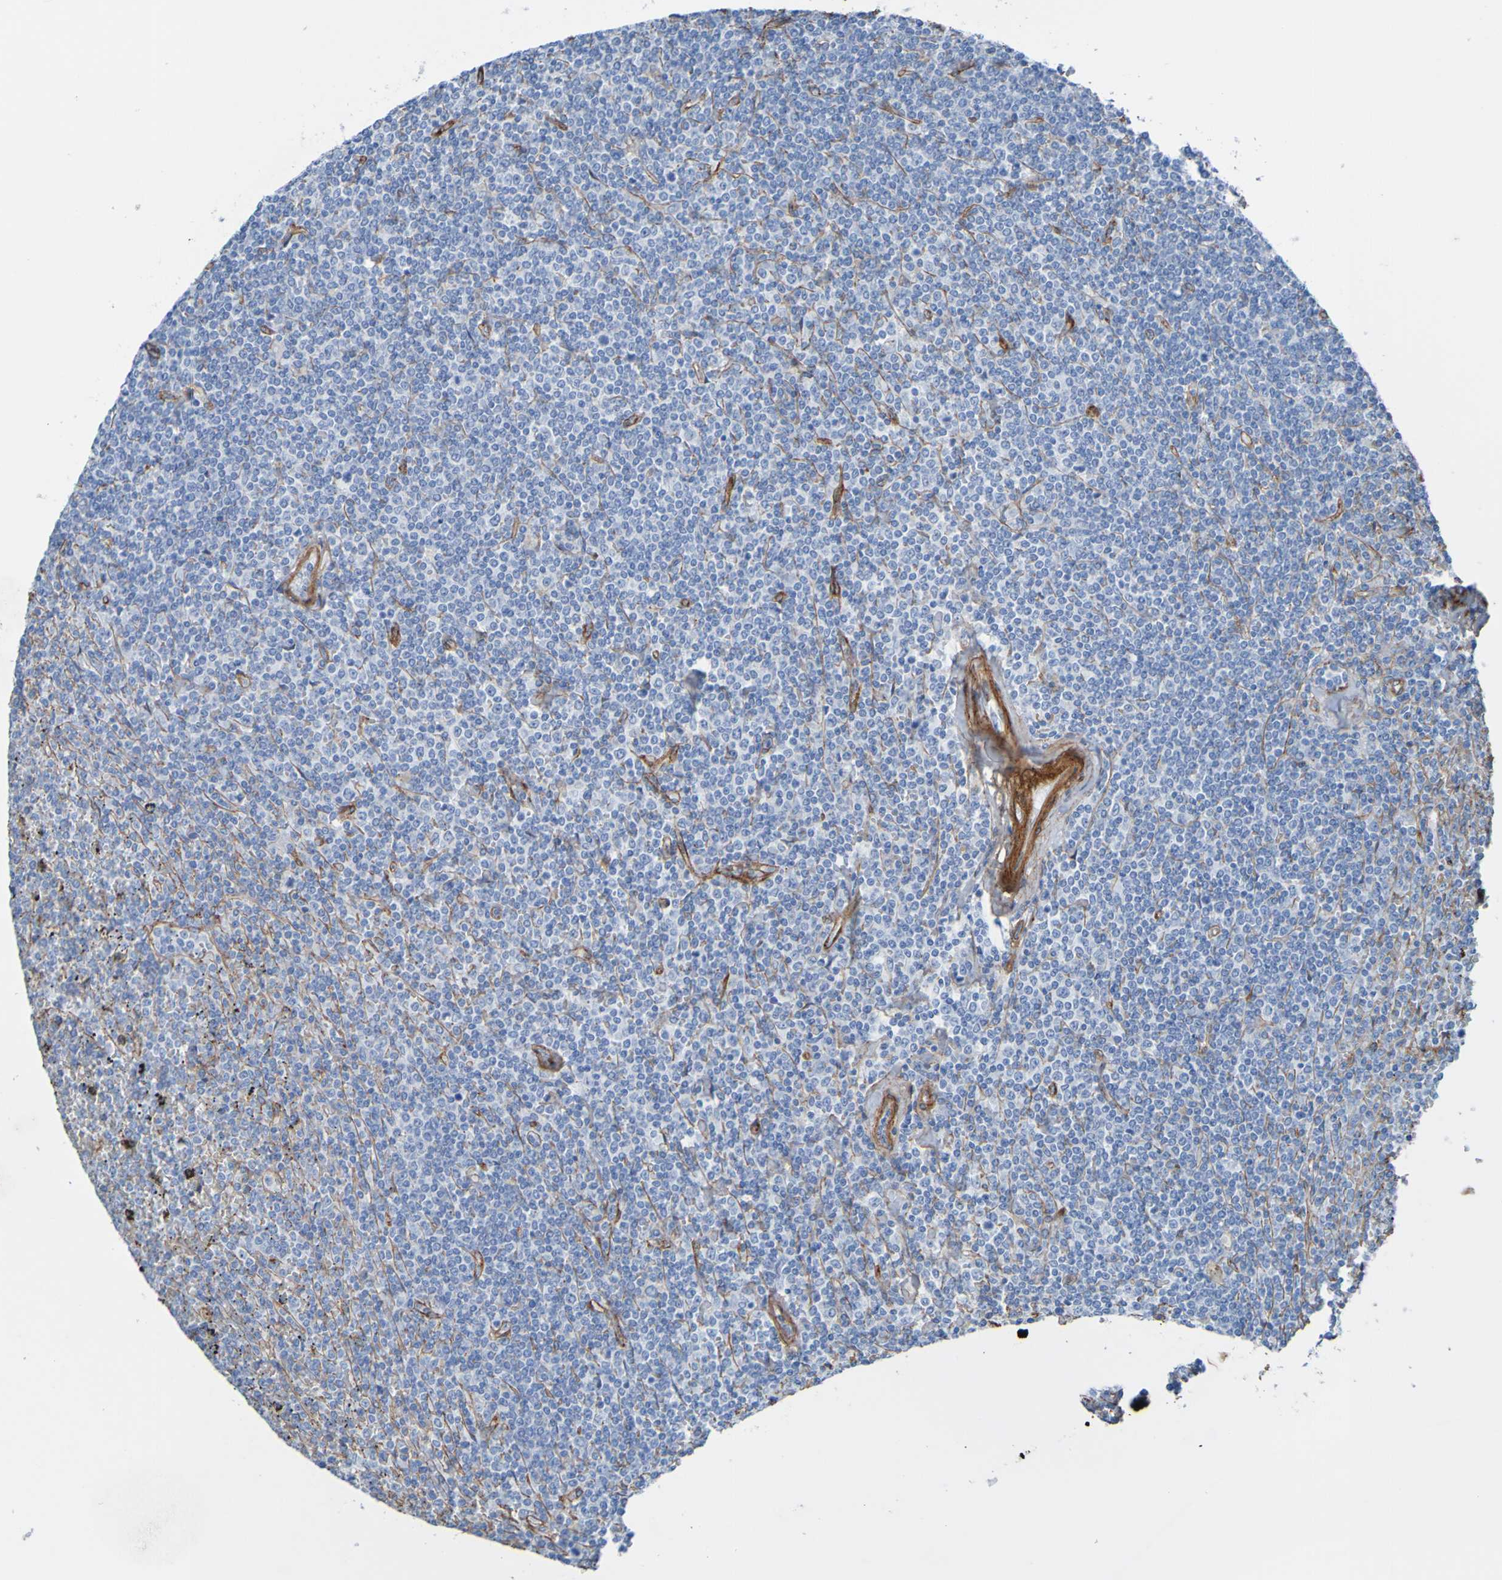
{"staining": {"intensity": "negative", "quantity": "none", "location": "none"}, "tissue": "lymphoma", "cell_type": "Tumor cells", "image_type": "cancer", "snomed": [{"axis": "morphology", "description": "Malignant lymphoma, non-Hodgkin's type, Low grade"}, {"axis": "topography", "description": "Spleen"}], "caption": "Lymphoma stained for a protein using immunohistochemistry (IHC) reveals no staining tumor cells.", "gene": "COL4A2", "patient": {"sex": "female", "age": 19}}